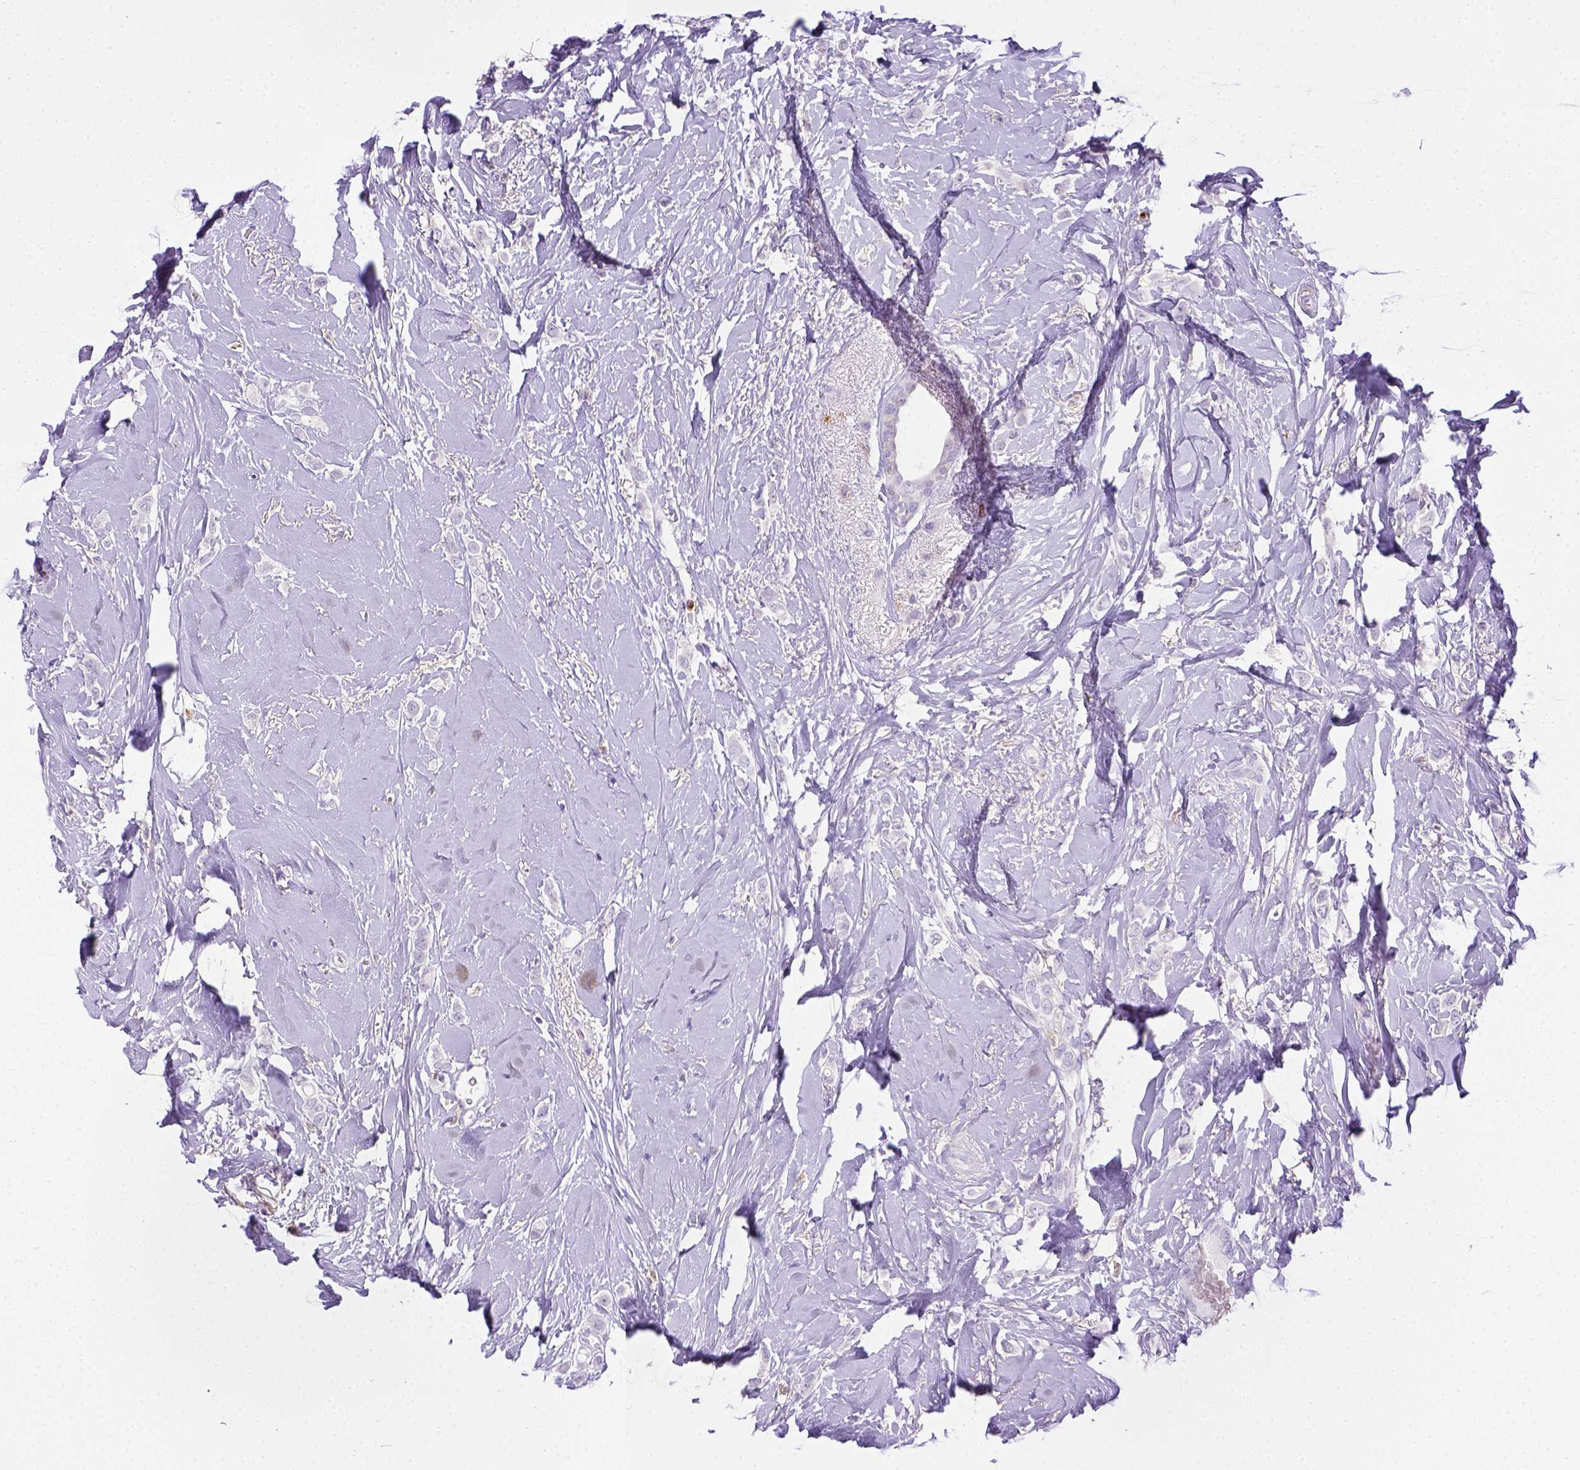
{"staining": {"intensity": "negative", "quantity": "none", "location": "none"}, "tissue": "breast cancer", "cell_type": "Tumor cells", "image_type": "cancer", "snomed": [{"axis": "morphology", "description": "Lobular carcinoma"}, {"axis": "topography", "description": "Breast"}], "caption": "Histopathology image shows no significant protein expression in tumor cells of lobular carcinoma (breast).", "gene": "ITGAM", "patient": {"sex": "female", "age": 66}}